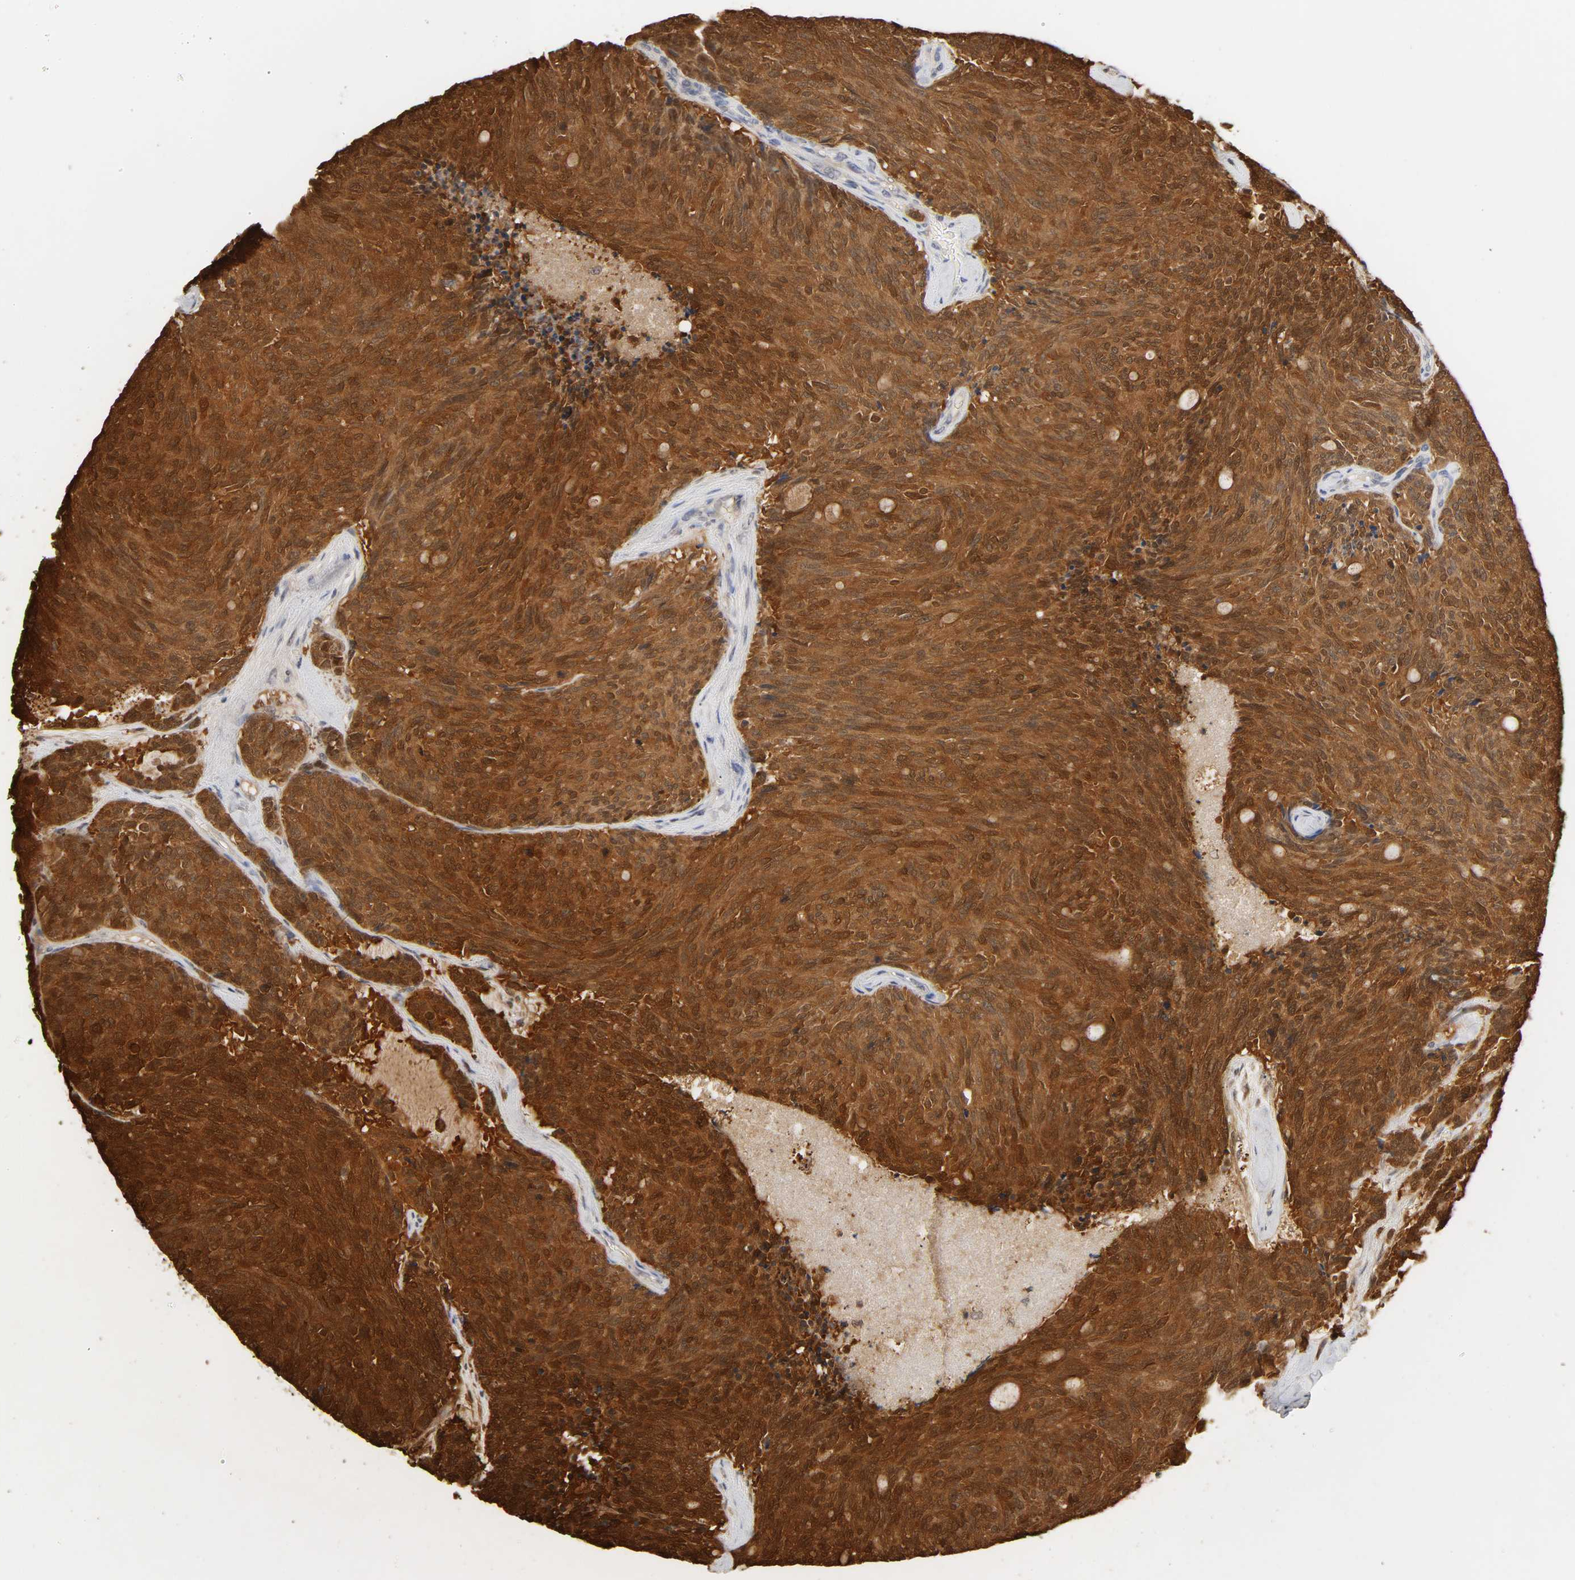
{"staining": {"intensity": "strong", "quantity": ">75%", "location": "cytoplasmic/membranous"}, "tissue": "carcinoid", "cell_type": "Tumor cells", "image_type": "cancer", "snomed": [{"axis": "morphology", "description": "Carcinoid, malignant, NOS"}, {"axis": "topography", "description": "Pancreas"}], "caption": "Protein staining of carcinoid tissue displays strong cytoplasmic/membranous expression in about >75% of tumor cells.", "gene": "MIF", "patient": {"sex": "female", "age": 54}}